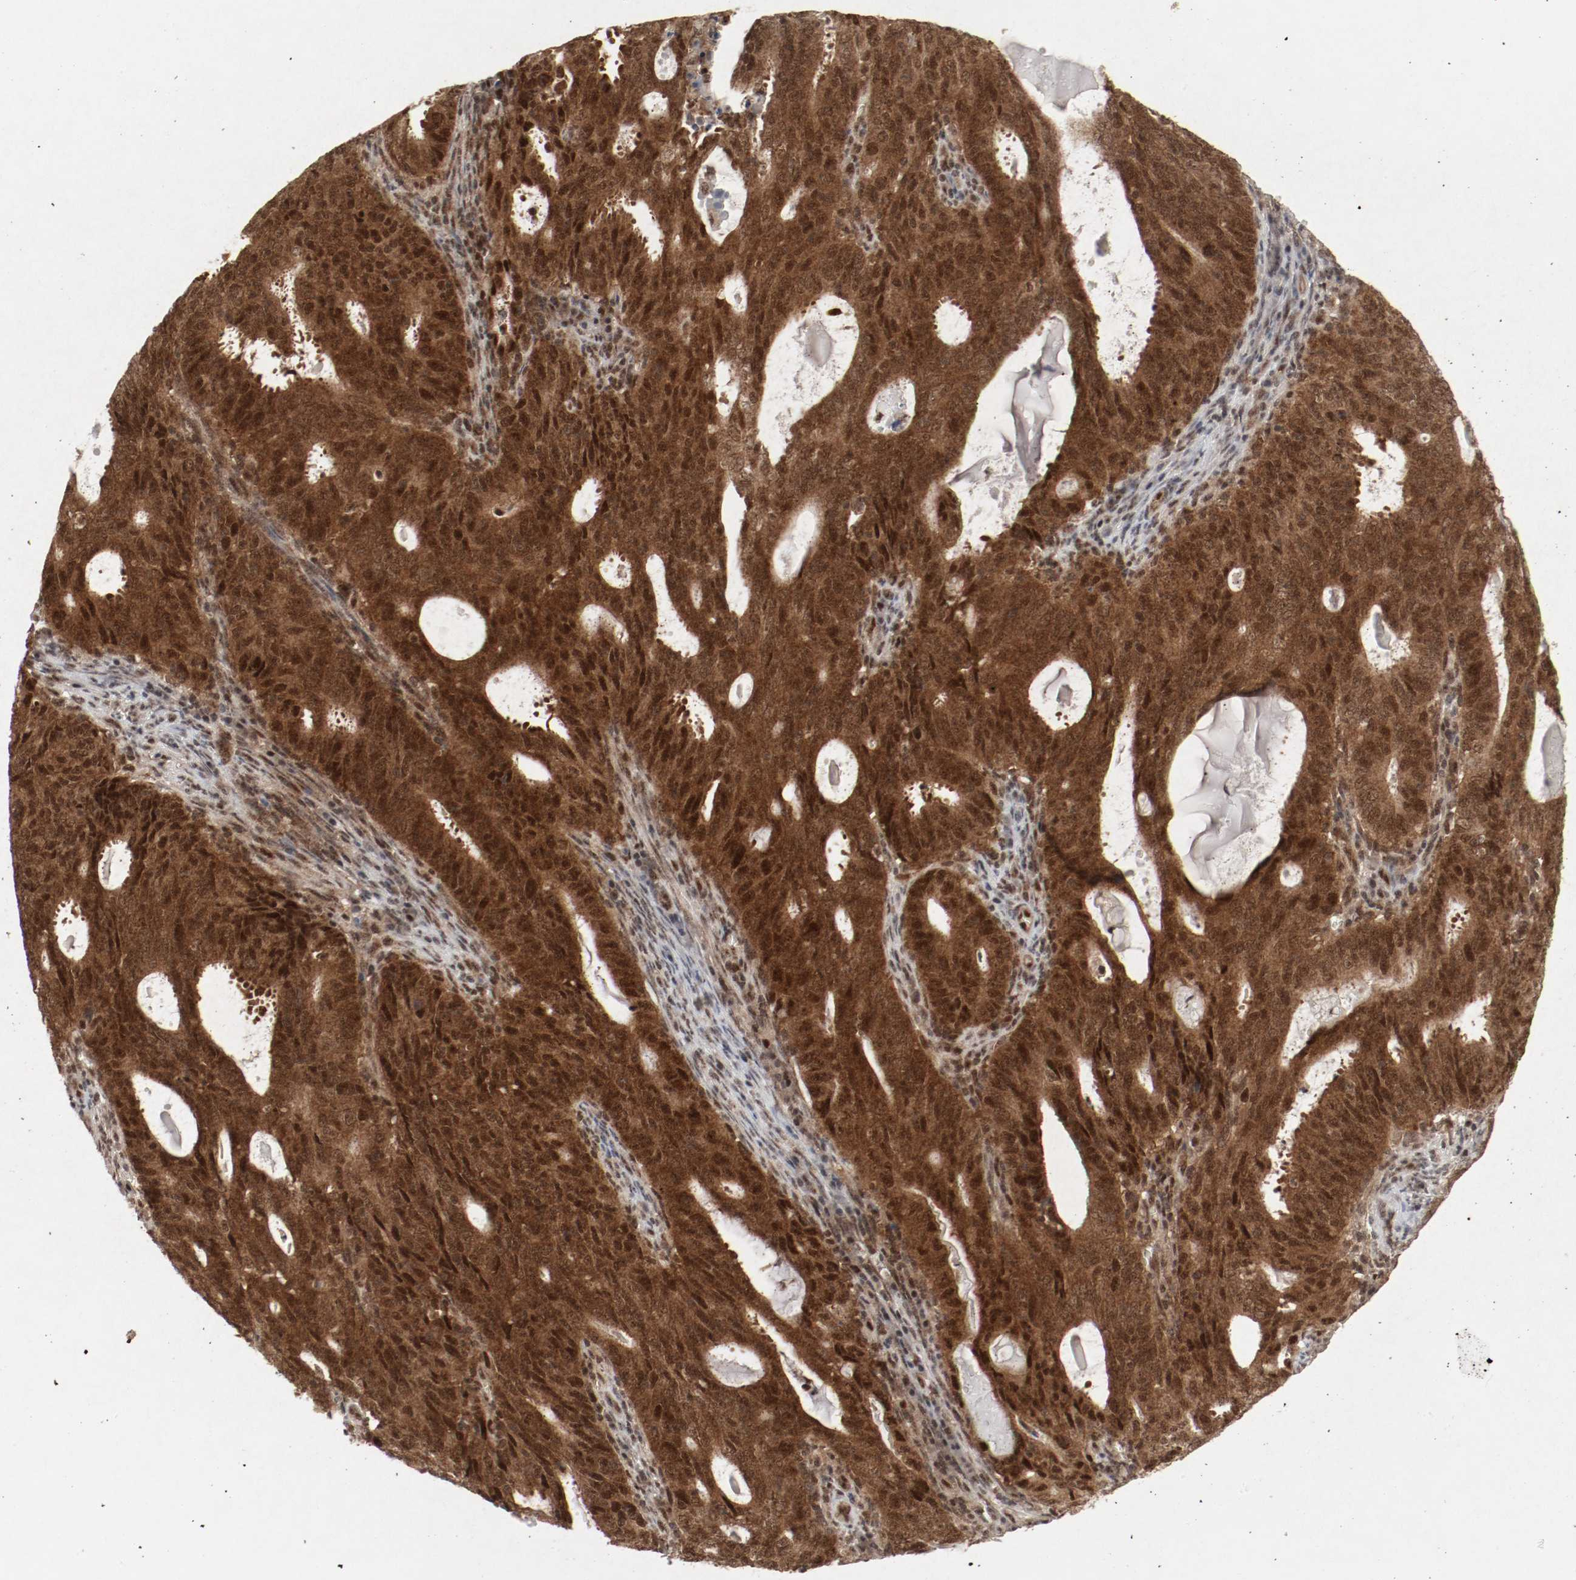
{"staining": {"intensity": "strong", "quantity": ">75%", "location": "cytoplasmic/membranous,nuclear"}, "tissue": "cervical cancer", "cell_type": "Tumor cells", "image_type": "cancer", "snomed": [{"axis": "morphology", "description": "Adenocarcinoma, NOS"}, {"axis": "topography", "description": "Cervix"}], "caption": "Tumor cells reveal strong cytoplasmic/membranous and nuclear positivity in about >75% of cells in adenocarcinoma (cervical).", "gene": "CSNK2B", "patient": {"sex": "female", "age": 44}}